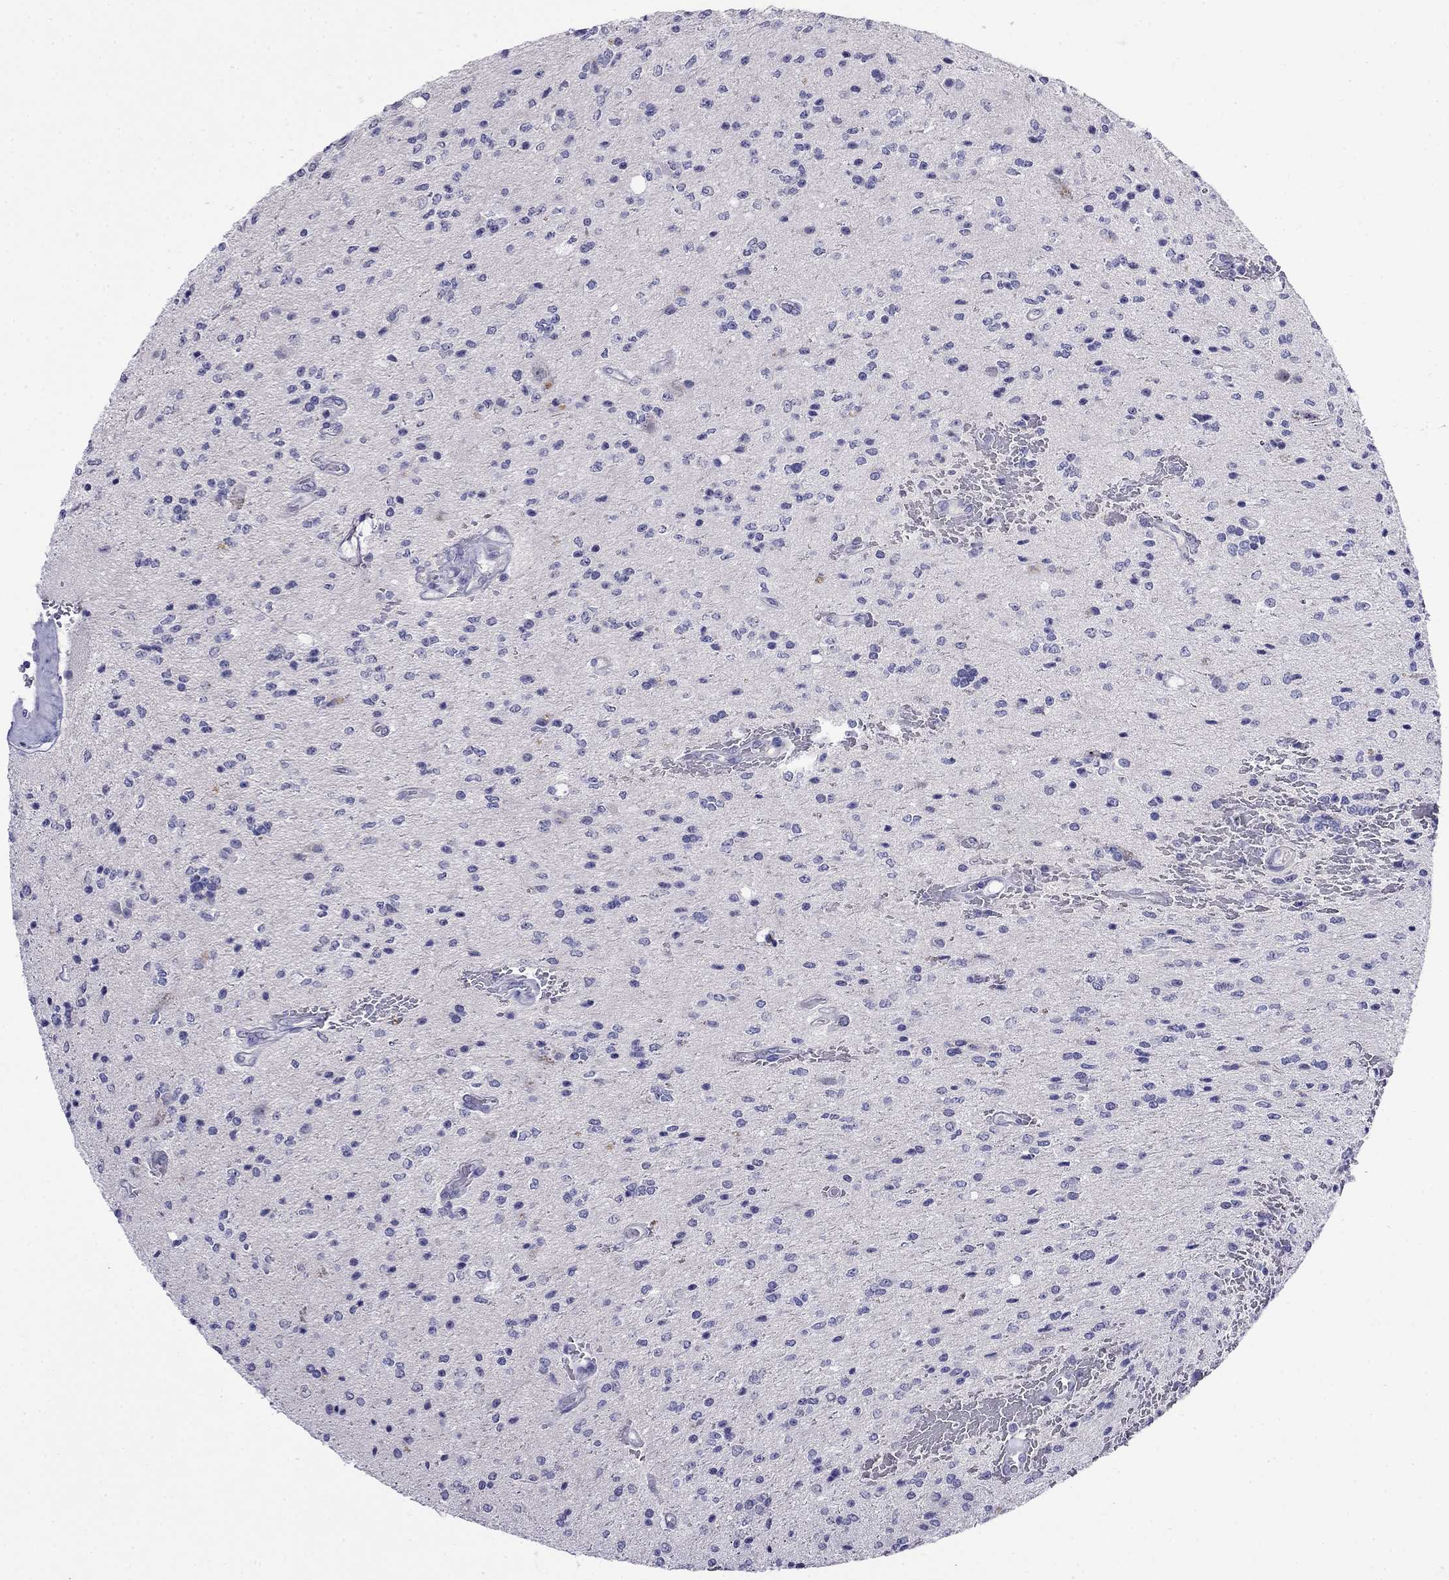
{"staining": {"intensity": "negative", "quantity": "none", "location": "none"}, "tissue": "glioma", "cell_type": "Tumor cells", "image_type": "cancer", "snomed": [{"axis": "morphology", "description": "Glioma, malignant, Low grade"}, {"axis": "topography", "description": "Brain"}], "caption": "Malignant glioma (low-grade) stained for a protein using immunohistochemistry (IHC) demonstrates no expression tumor cells.", "gene": "MYO15A", "patient": {"sex": "male", "age": 67}}